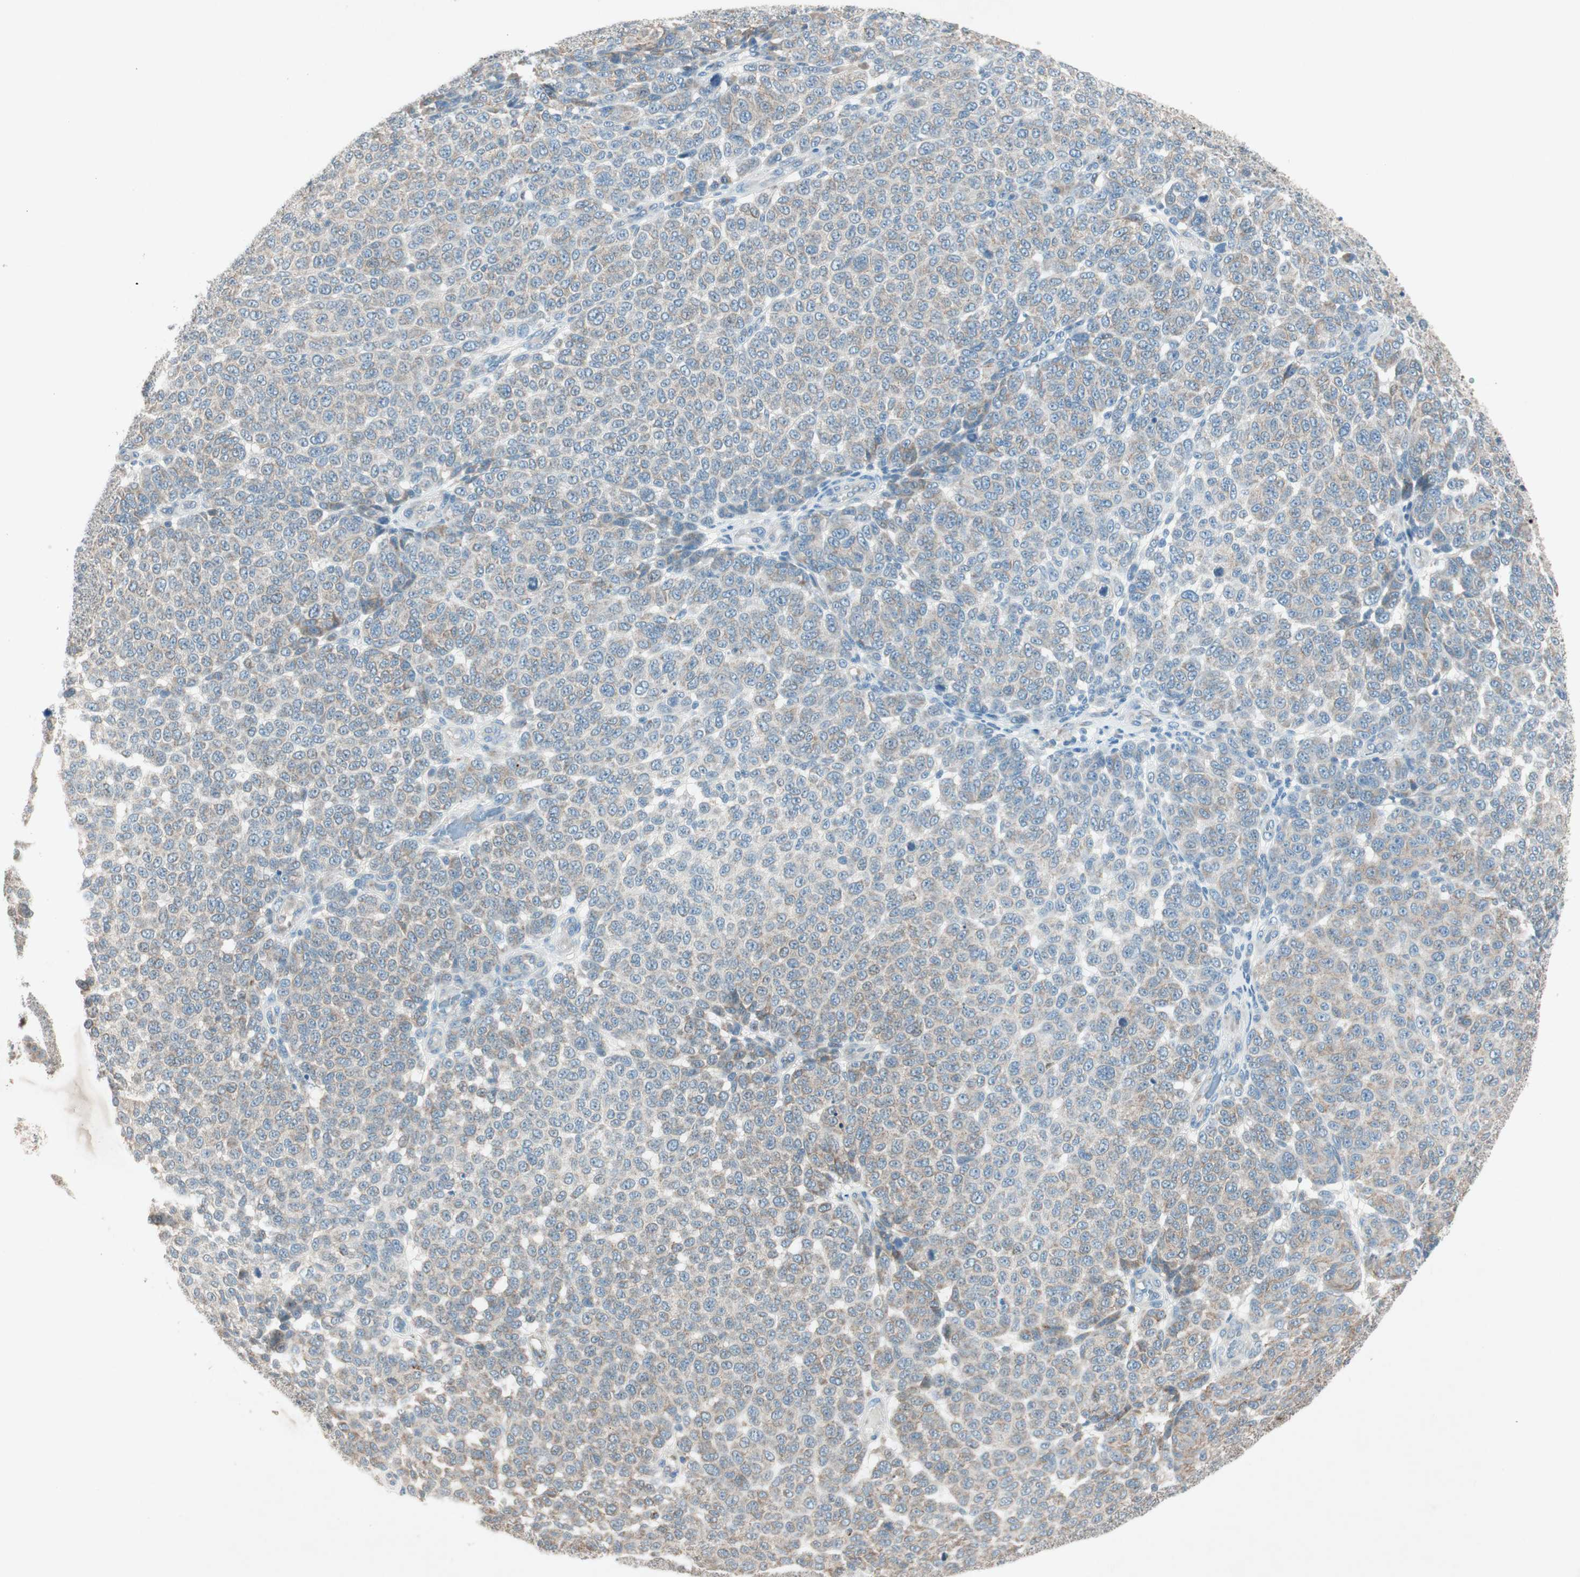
{"staining": {"intensity": "weak", "quantity": "25%-75%", "location": "cytoplasmic/membranous"}, "tissue": "melanoma", "cell_type": "Tumor cells", "image_type": "cancer", "snomed": [{"axis": "morphology", "description": "Malignant melanoma, NOS"}, {"axis": "topography", "description": "Skin"}], "caption": "Malignant melanoma tissue displays weak cytoplasmic/membranous staining in about 25%-75% of tumor cells The staining is performed using DAB (3,3'-diaminobenzidine) brown chromogen to label protein expression. The nuclei are counter-stained blue using hematoxylin.", "gene": "NKAIN1", "patient": {"sex": "male", "age": 59}}